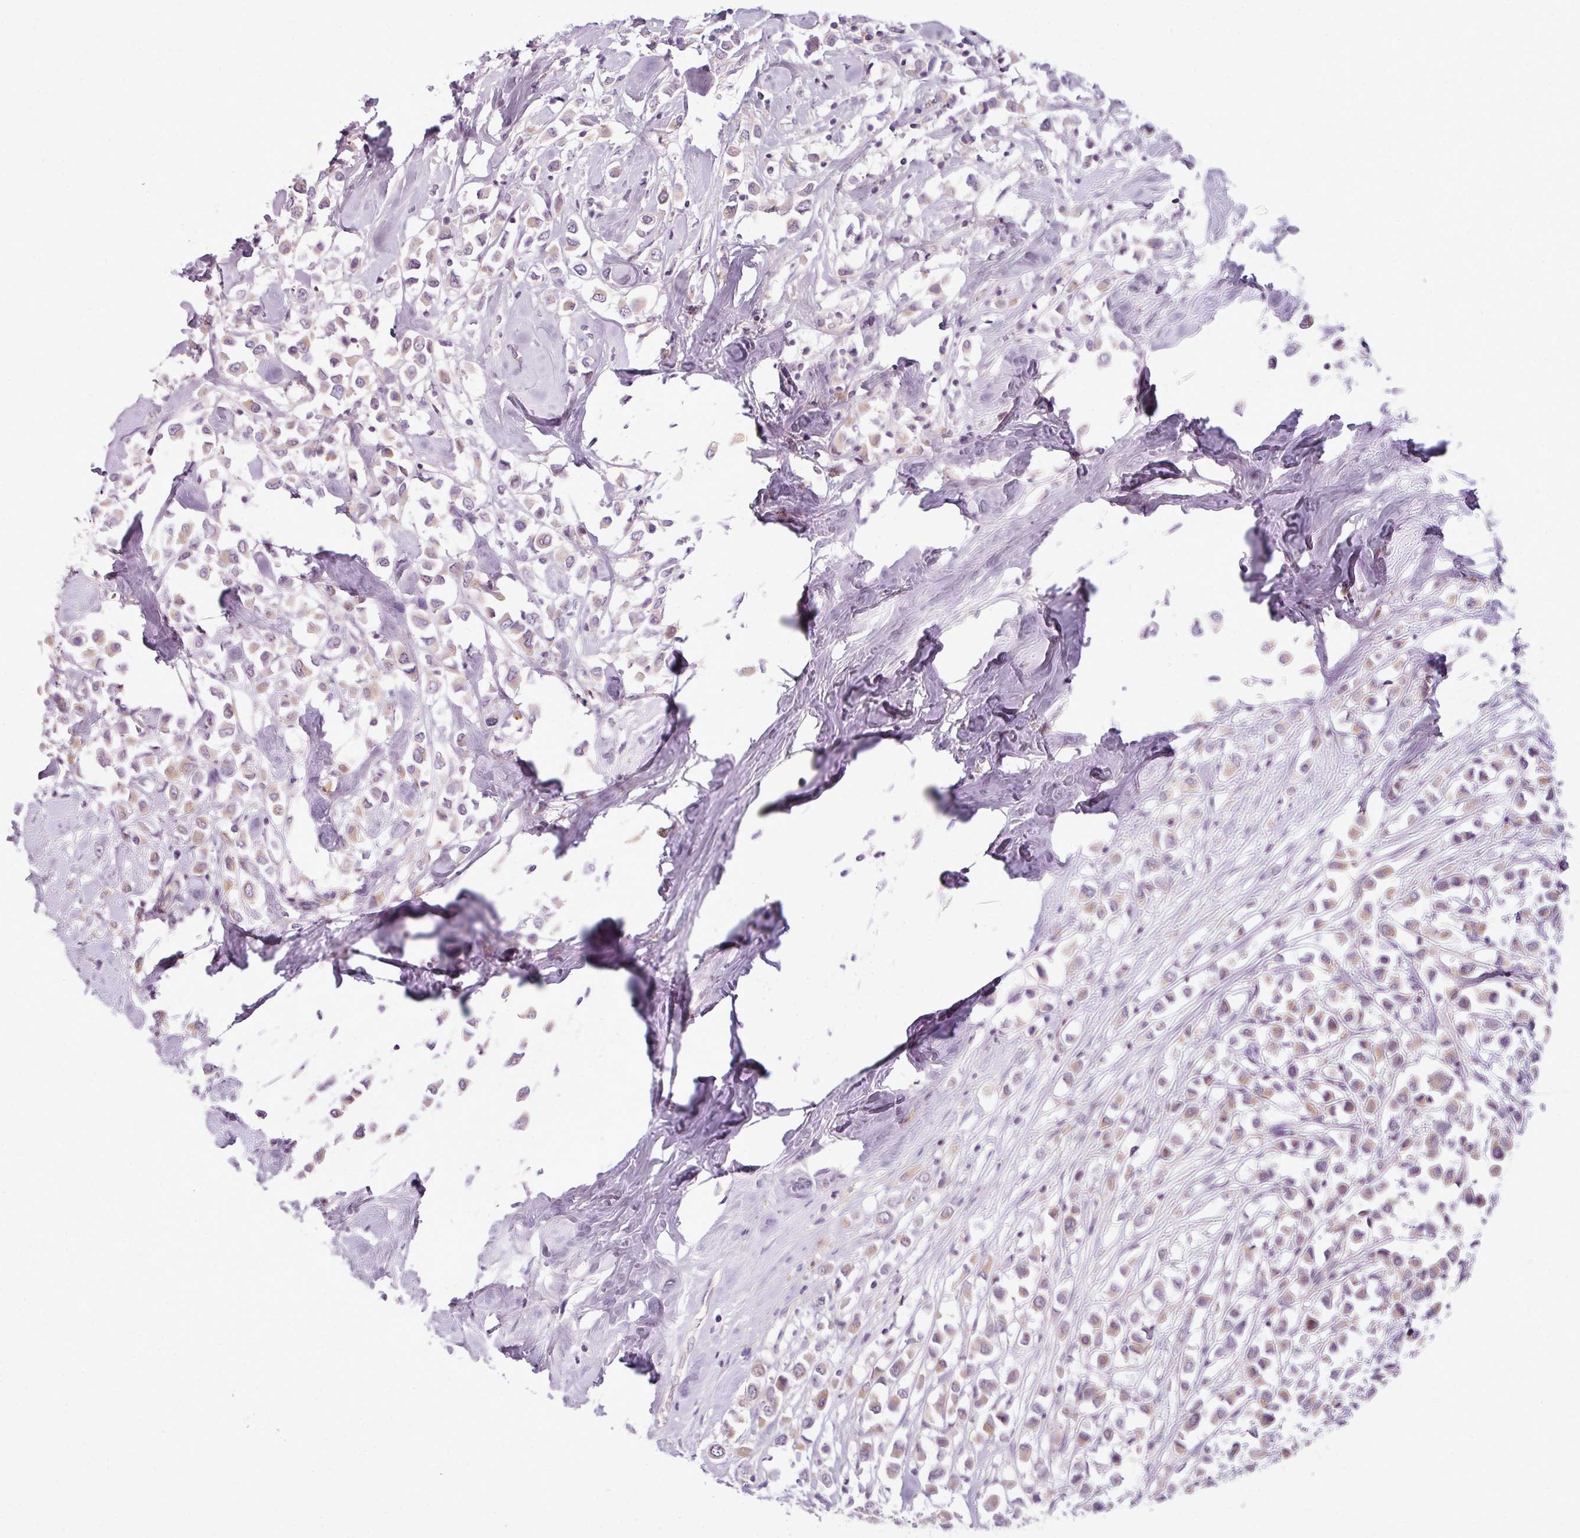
{"staining": {"intensity": "weak", "quantity": ">75%", "location": "cytoplasmic/membranous"}, "tissue": "breast cancer", "cell_type": "Tumor cells", "image_type": "cancer", "snomed": [{"axis": "morphology", "description": "Duct carcinoma"}, {"axis": "topography", "description": "Breast"}], "caption": "A photomicrograph of human infiltrating ductal carcinoma (breast) stained for a protein displays weak cytoplasmic/membranous brown staining in tumor cells. (Brightfield microscopy of DAB IHC at high magnification).", "gene": "DERPC", "patient": {"sex": "female", "age": 61}}